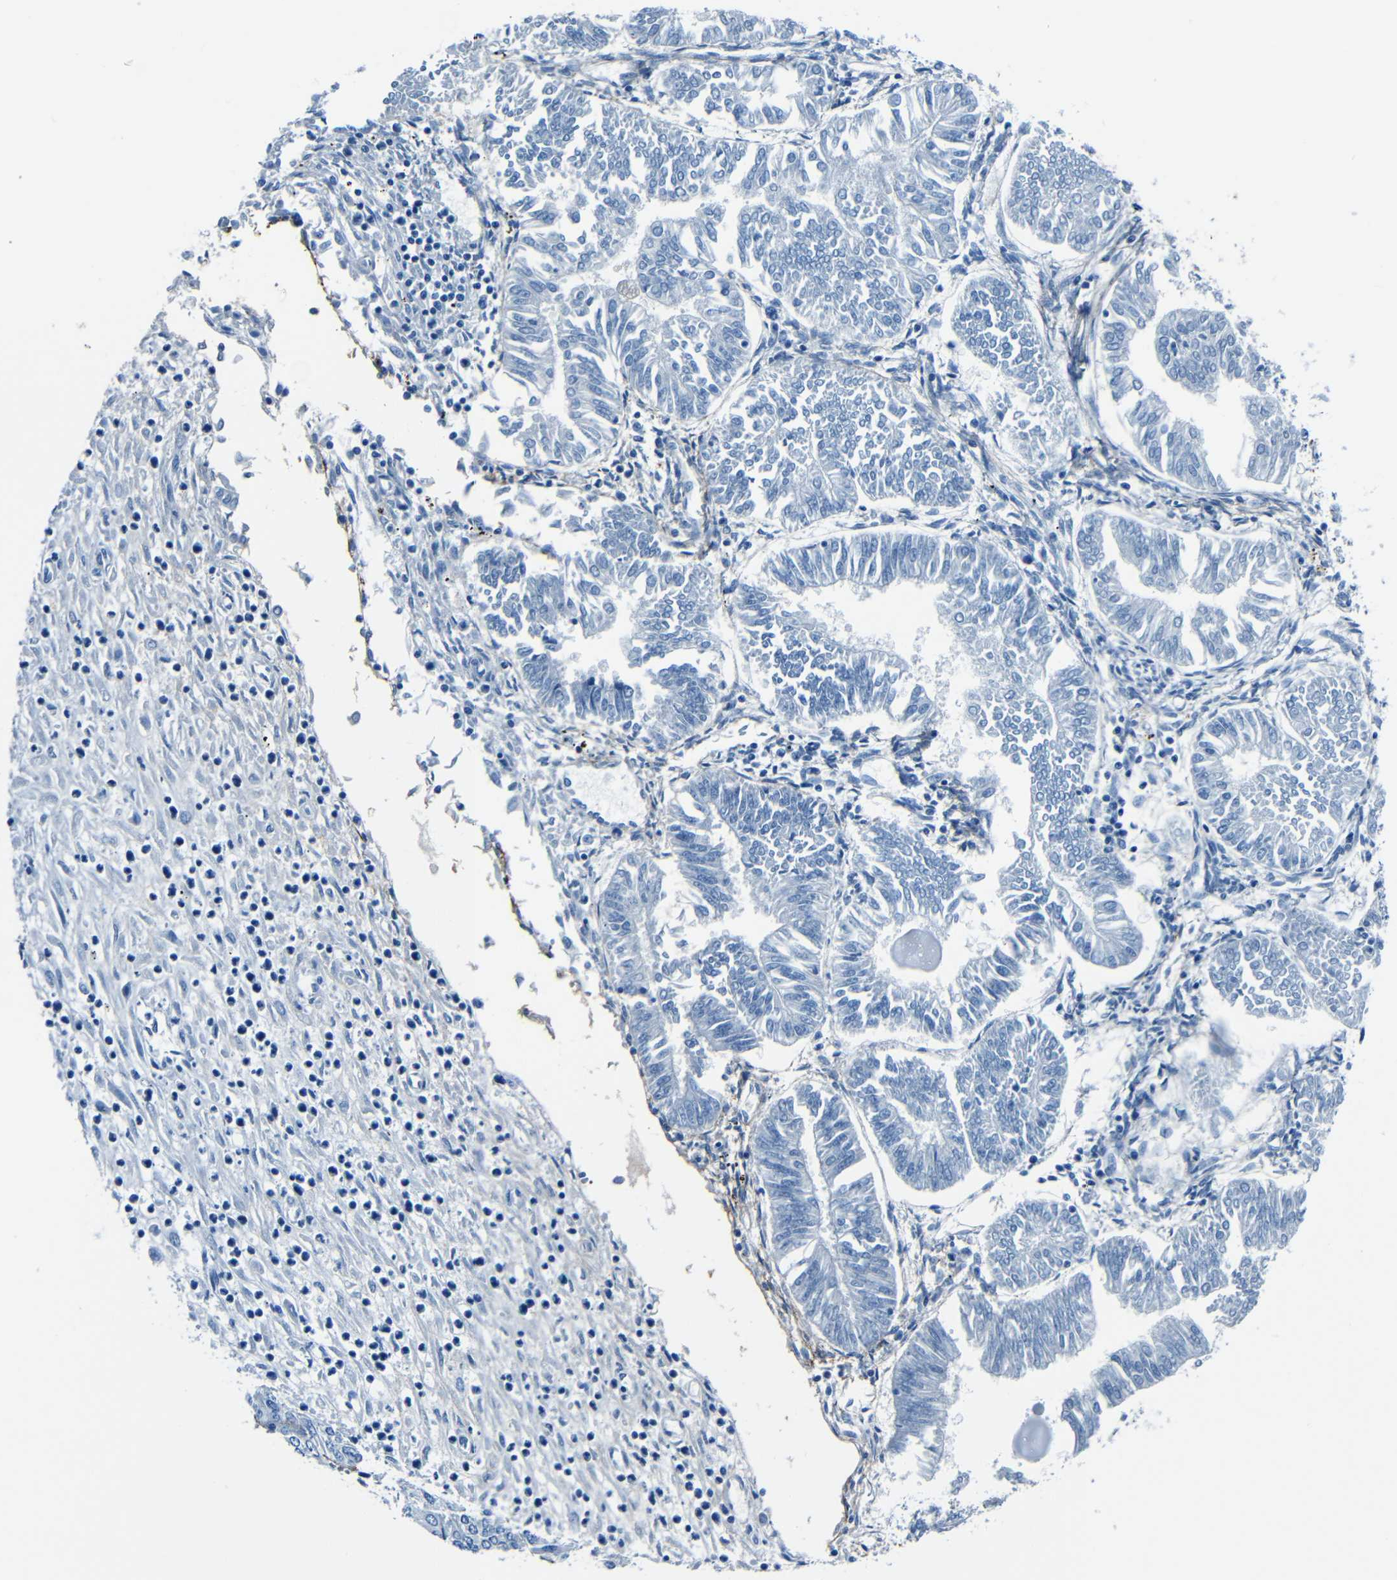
{"staining": {"intensity": "negative", "quantity": "none", "location": "none"}, "tissue": "endometrial cancer", "cell_type": "Tumor cells", "image_type": "cancer", "snomed": [{"axis": "morphology", "description": "Adenocarcinoma, NOS"}, {"axis": "topography", "description": "Endometrium"}], "caption": "Image shows no significant protein positivity in tumor cells of adenocarcinoma (endometrial).", "gene": "FBN2", "patient": {"sex": "female", "age": 53}}